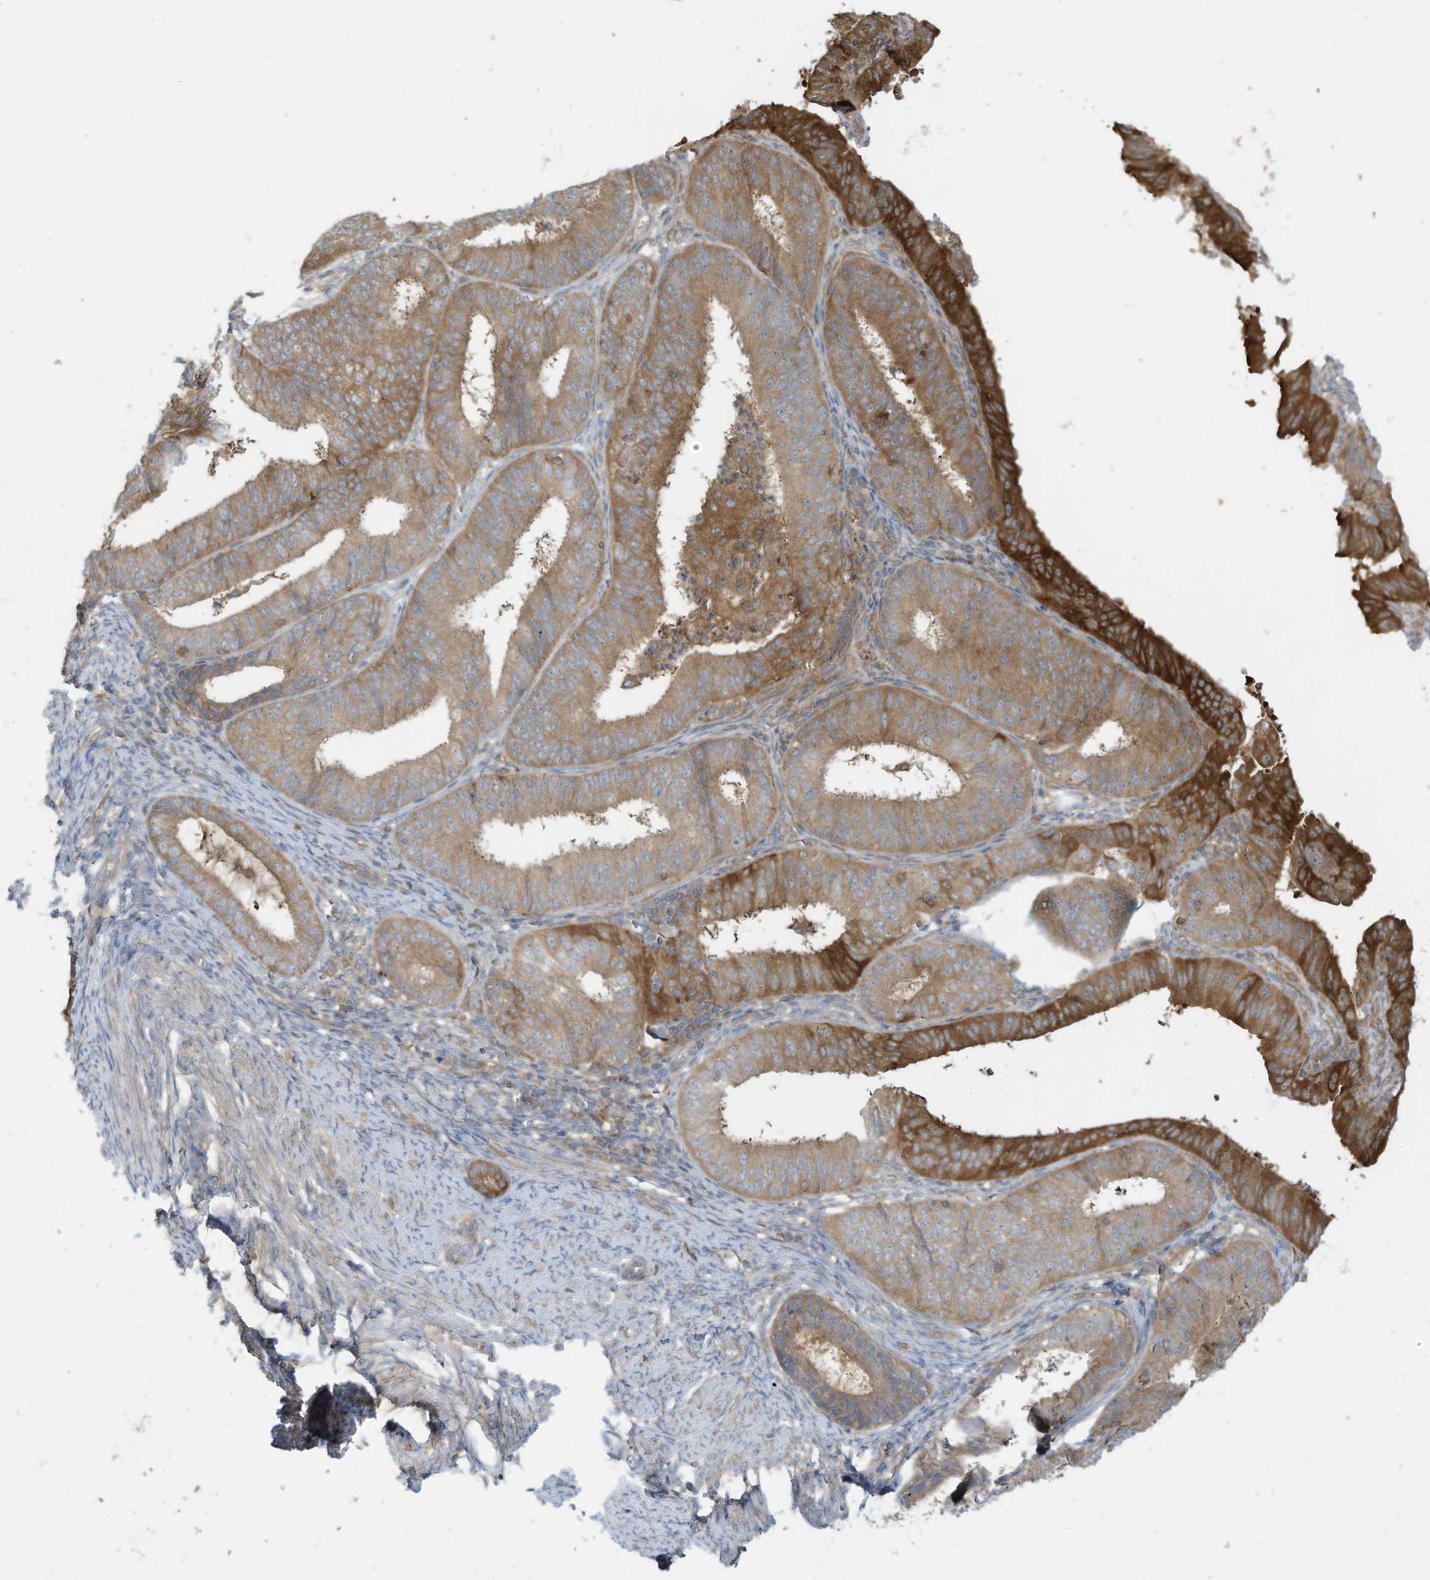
{"staining": {"intensity": "strong", "quantity": ">75%", "location": "cytoplasmic/membranous"}, "tissue": "endometrial cancer", "cell_type": "Tumor cells", "image_type": "cancer", "snomed": [{"axis": "morphology", "description": "Adenocarcinoma, NOS"}, {"axis": "topography", "description": "Endometrium"}], "caption": "Protein staining by IHC demonstrates strong cytoplasmic/membranous expression in approximately >75% of tumor cells in adenocarcinoma (endometrial).", "gene": "ADI1", "patient": {"sex": "female", "age": 51}}